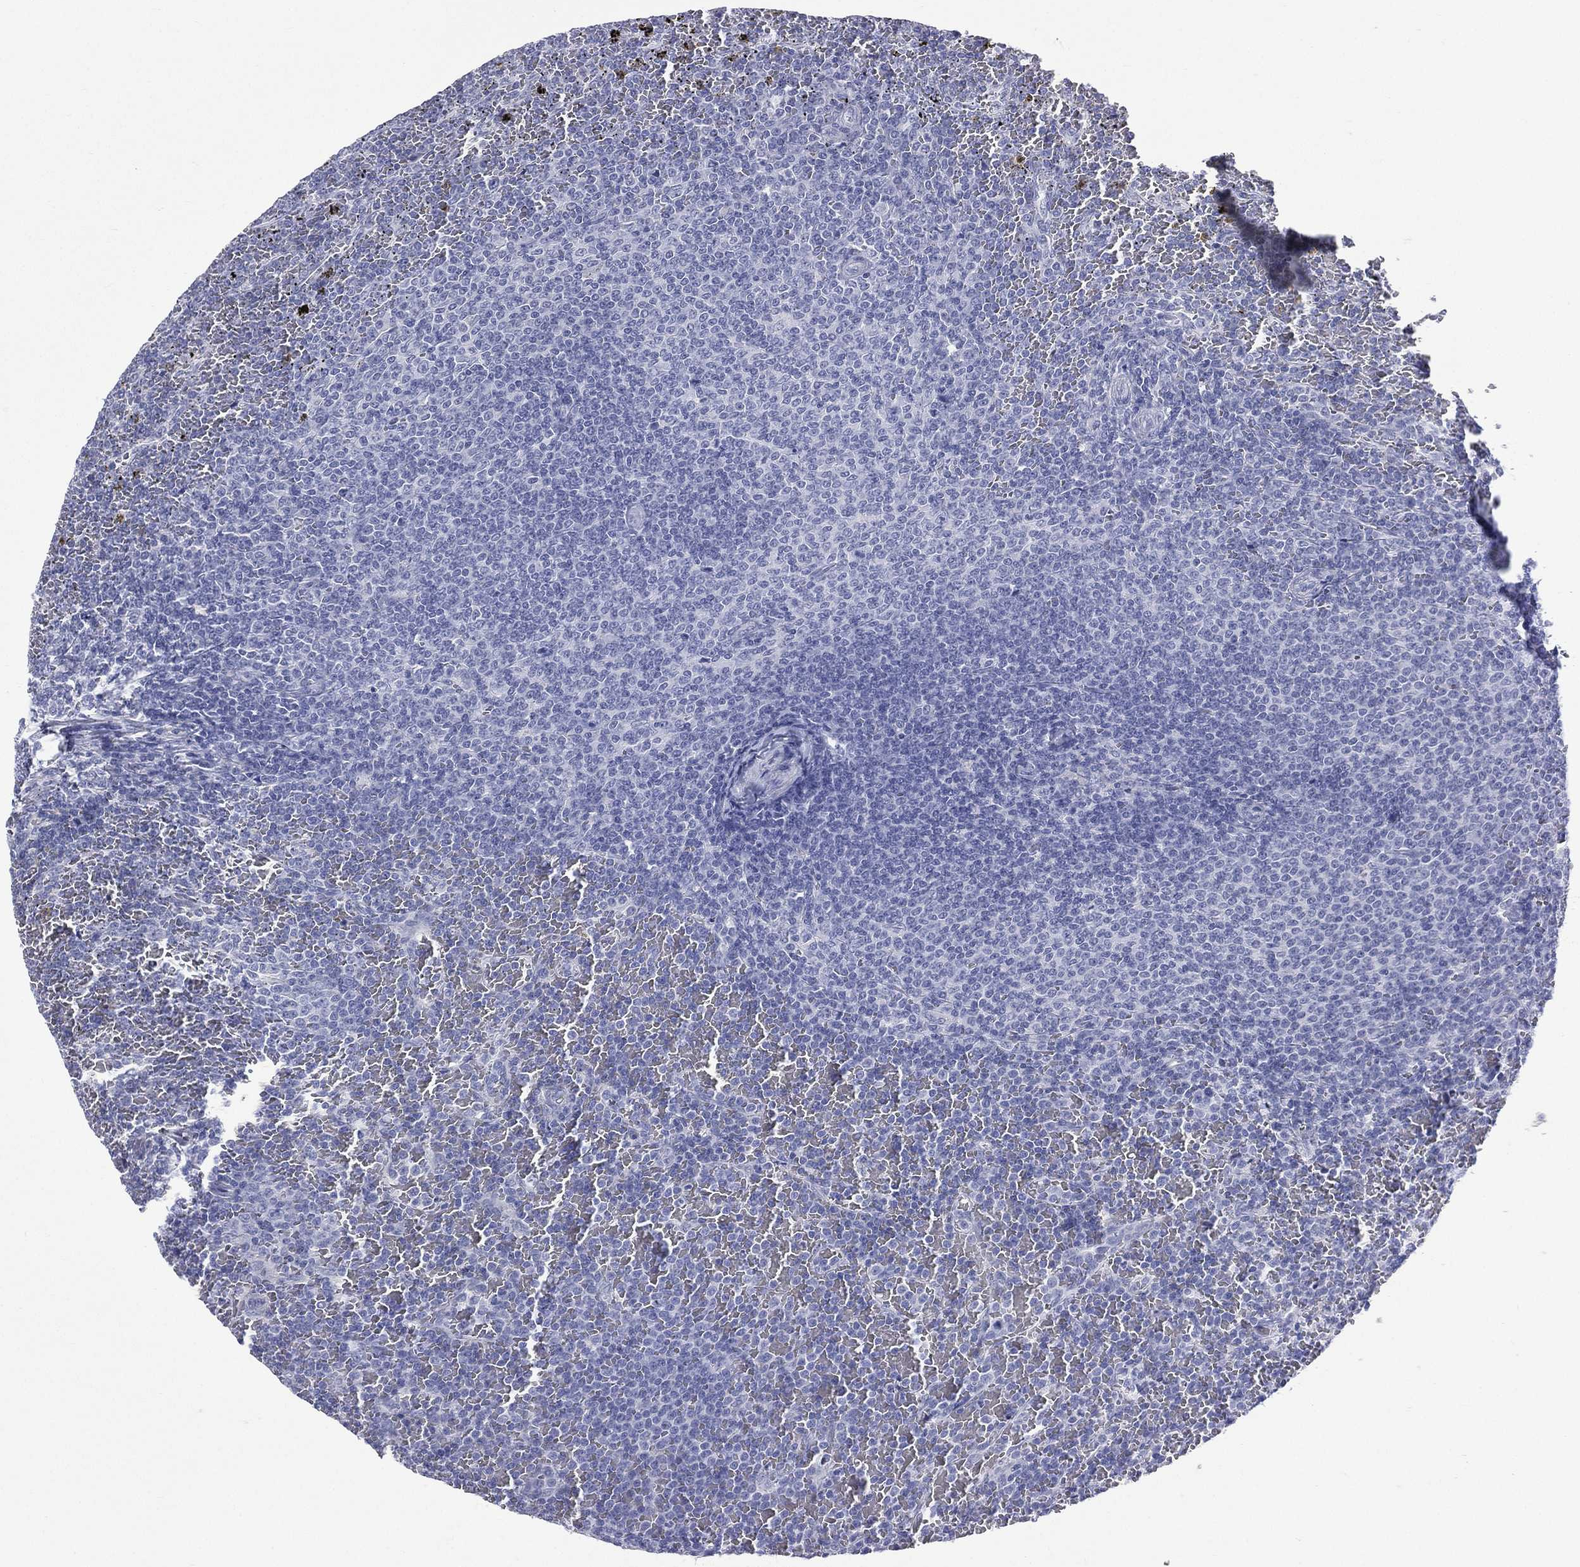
{"staining": {"intensity": "negative", "quantity": "none", "location": "none"}, "tissue": "lymphoma", "cell_type": "Tumor cells", "image_type": "cancer", "snomed": [{"axis": "morphology", "description": "Malignant lymphoma, non-Hodgkin's type, Low grade"}, {"axis": "topography", "description": "Spleen"}], "caption": "A photomicrograph of lymphoma stained for a protein reveals no brown staining in tumor cells.", "gene": "CES2", "patient": {"sex": "female", "age": 77}}